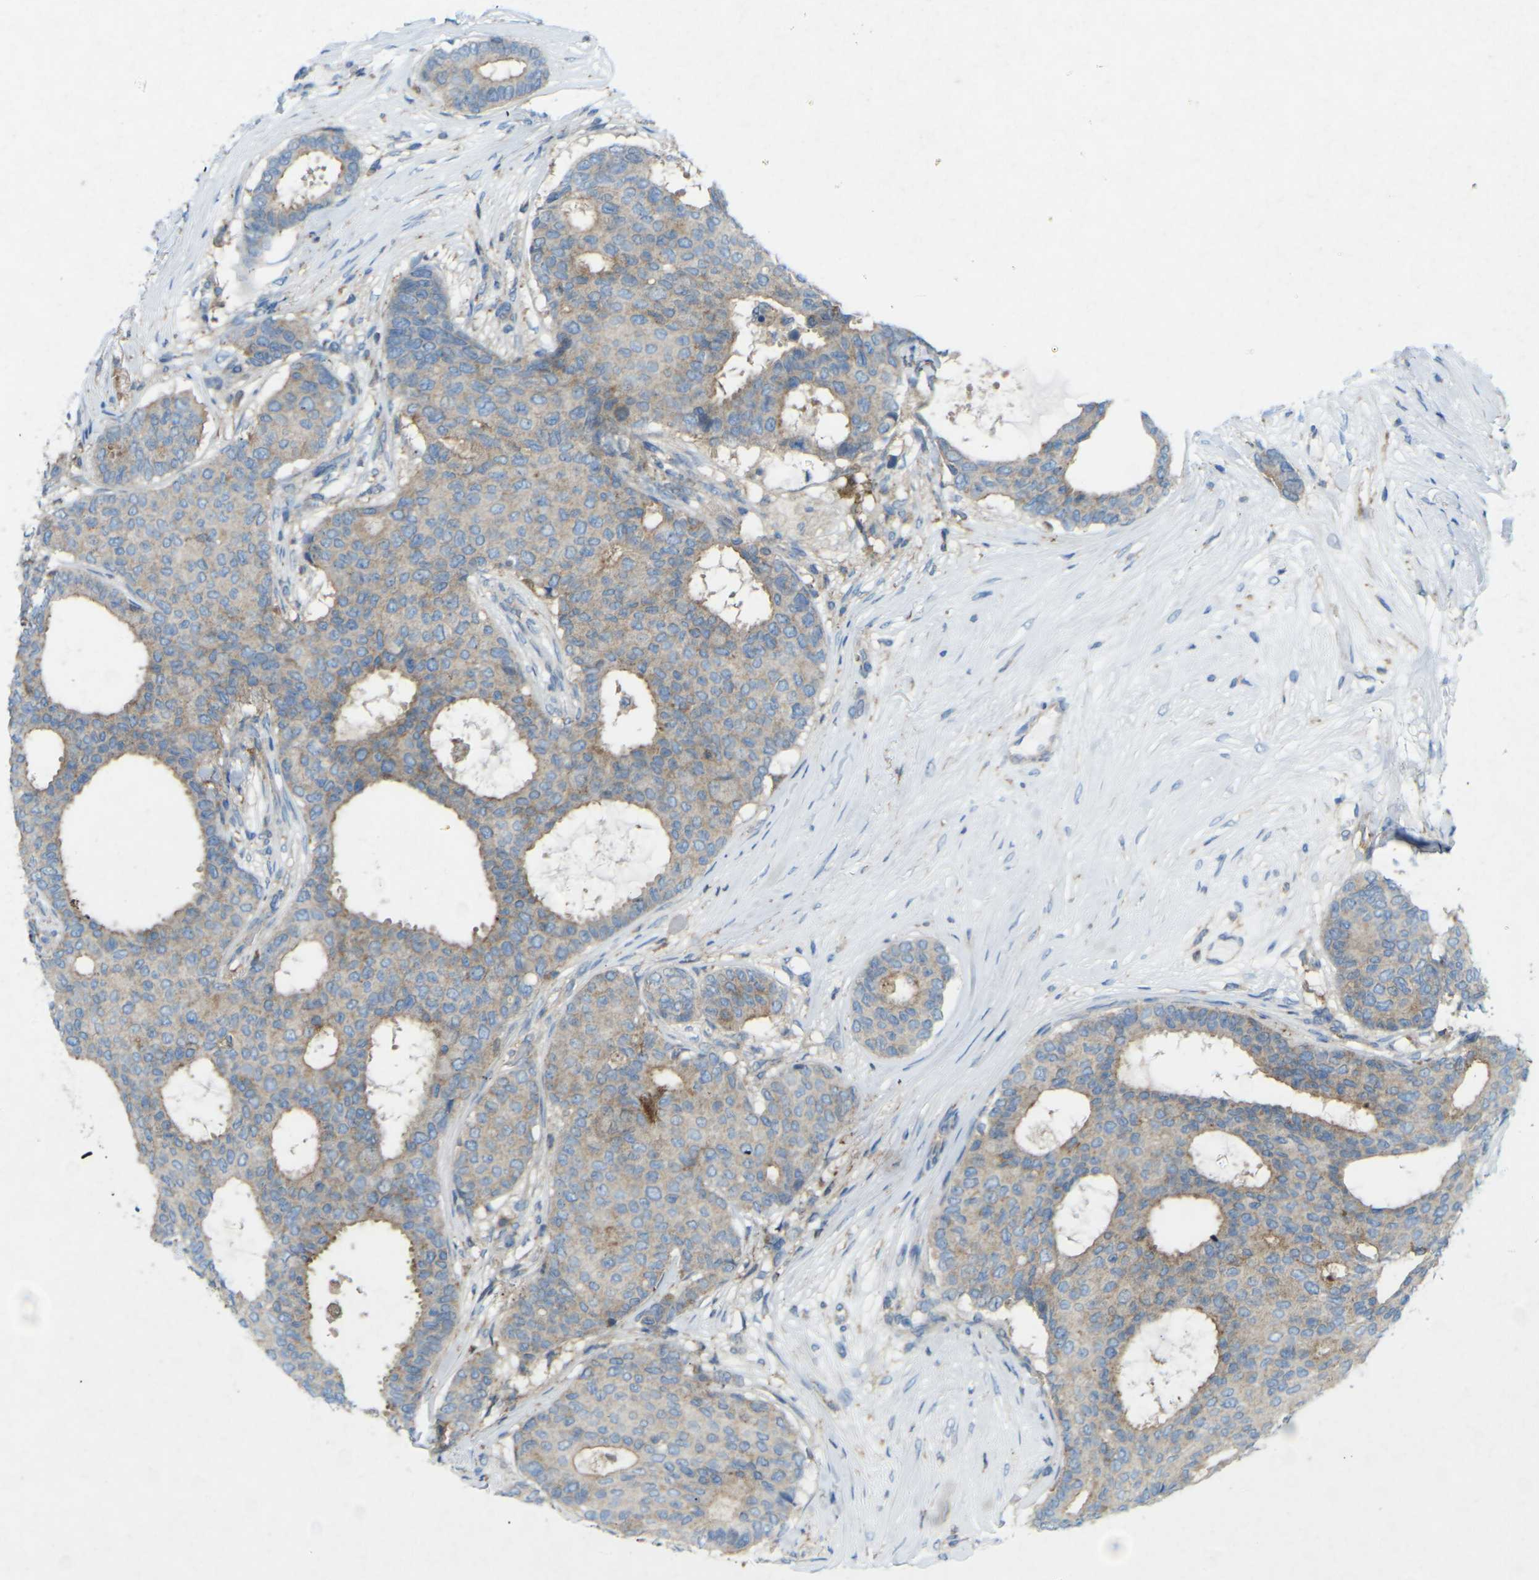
{"staining": {"intensity": "weak", "quantity": ">75%", "location": "cytoplasmic/membranous"}, "tissue": "breast cancer", "cell_type": "Tumor cells", "image_type": "cancer", "snomed": [{"axis": "morphology", "description": "Duct carcinoma"}, {"axis": "topography", "description": "Breast"}], "caption": "Protein expression analysis of invasive ductal carcinoma (breast) reveals weak cytoplasmic/membranous positivity in approximately >75% of tumor cells.", "gene": "STK11", "patient": {"sex": "female", "age": 75}}